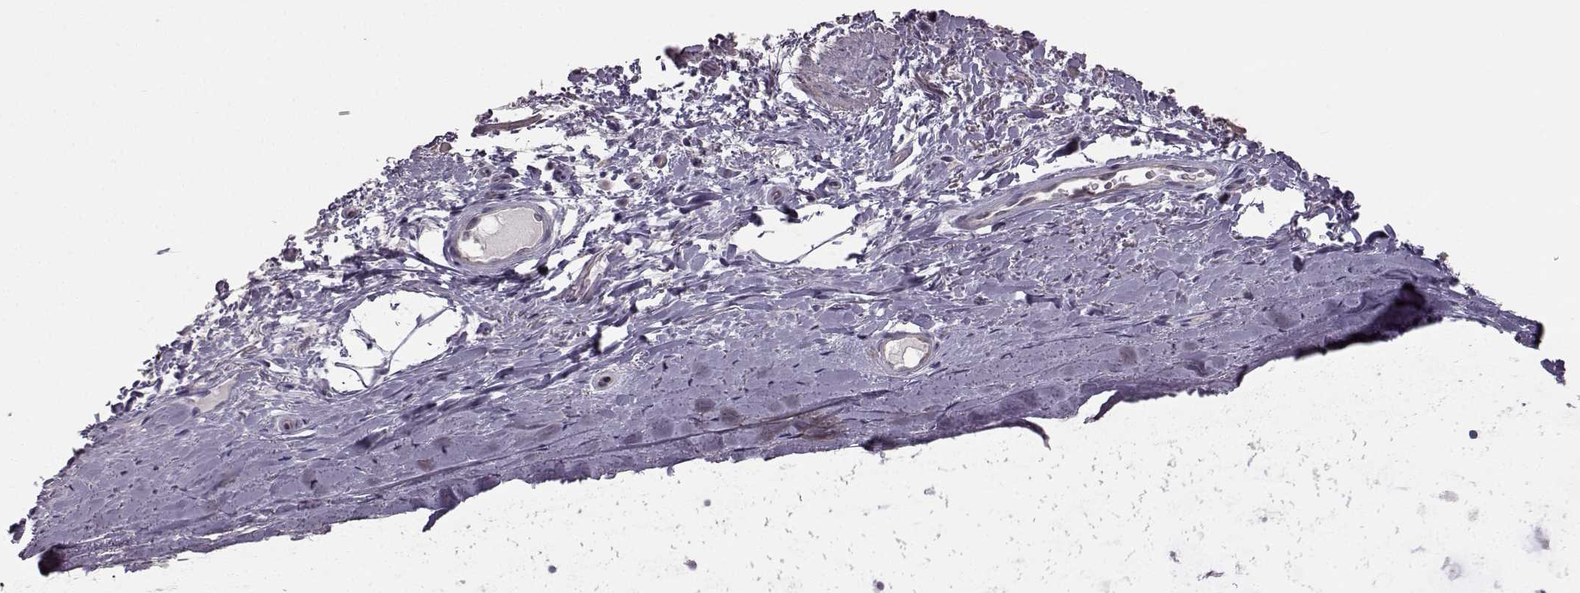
{"staining": {"intensity": "strong", "quantity": "25%-75%", "location": "cytoplasmic/membranous"}, "tissue": "bronchus", "cell_type": "Respiratory epithelial cells", "image_type": "normal", "snomed": [{"axis": "morphology", "description": "Normal tissue, NOS"}, {"axis": "topography", "description": "Bronchus"}], "caption": "Approximately 25%-75% of respiratory epithelial cells in benign bronchus show strong cytoplasmic/membranous protein staining as visualized by brown immunohistochemical staining.", "gene": "SPAG17", "patient": {"sex": "female", "age": 64}}